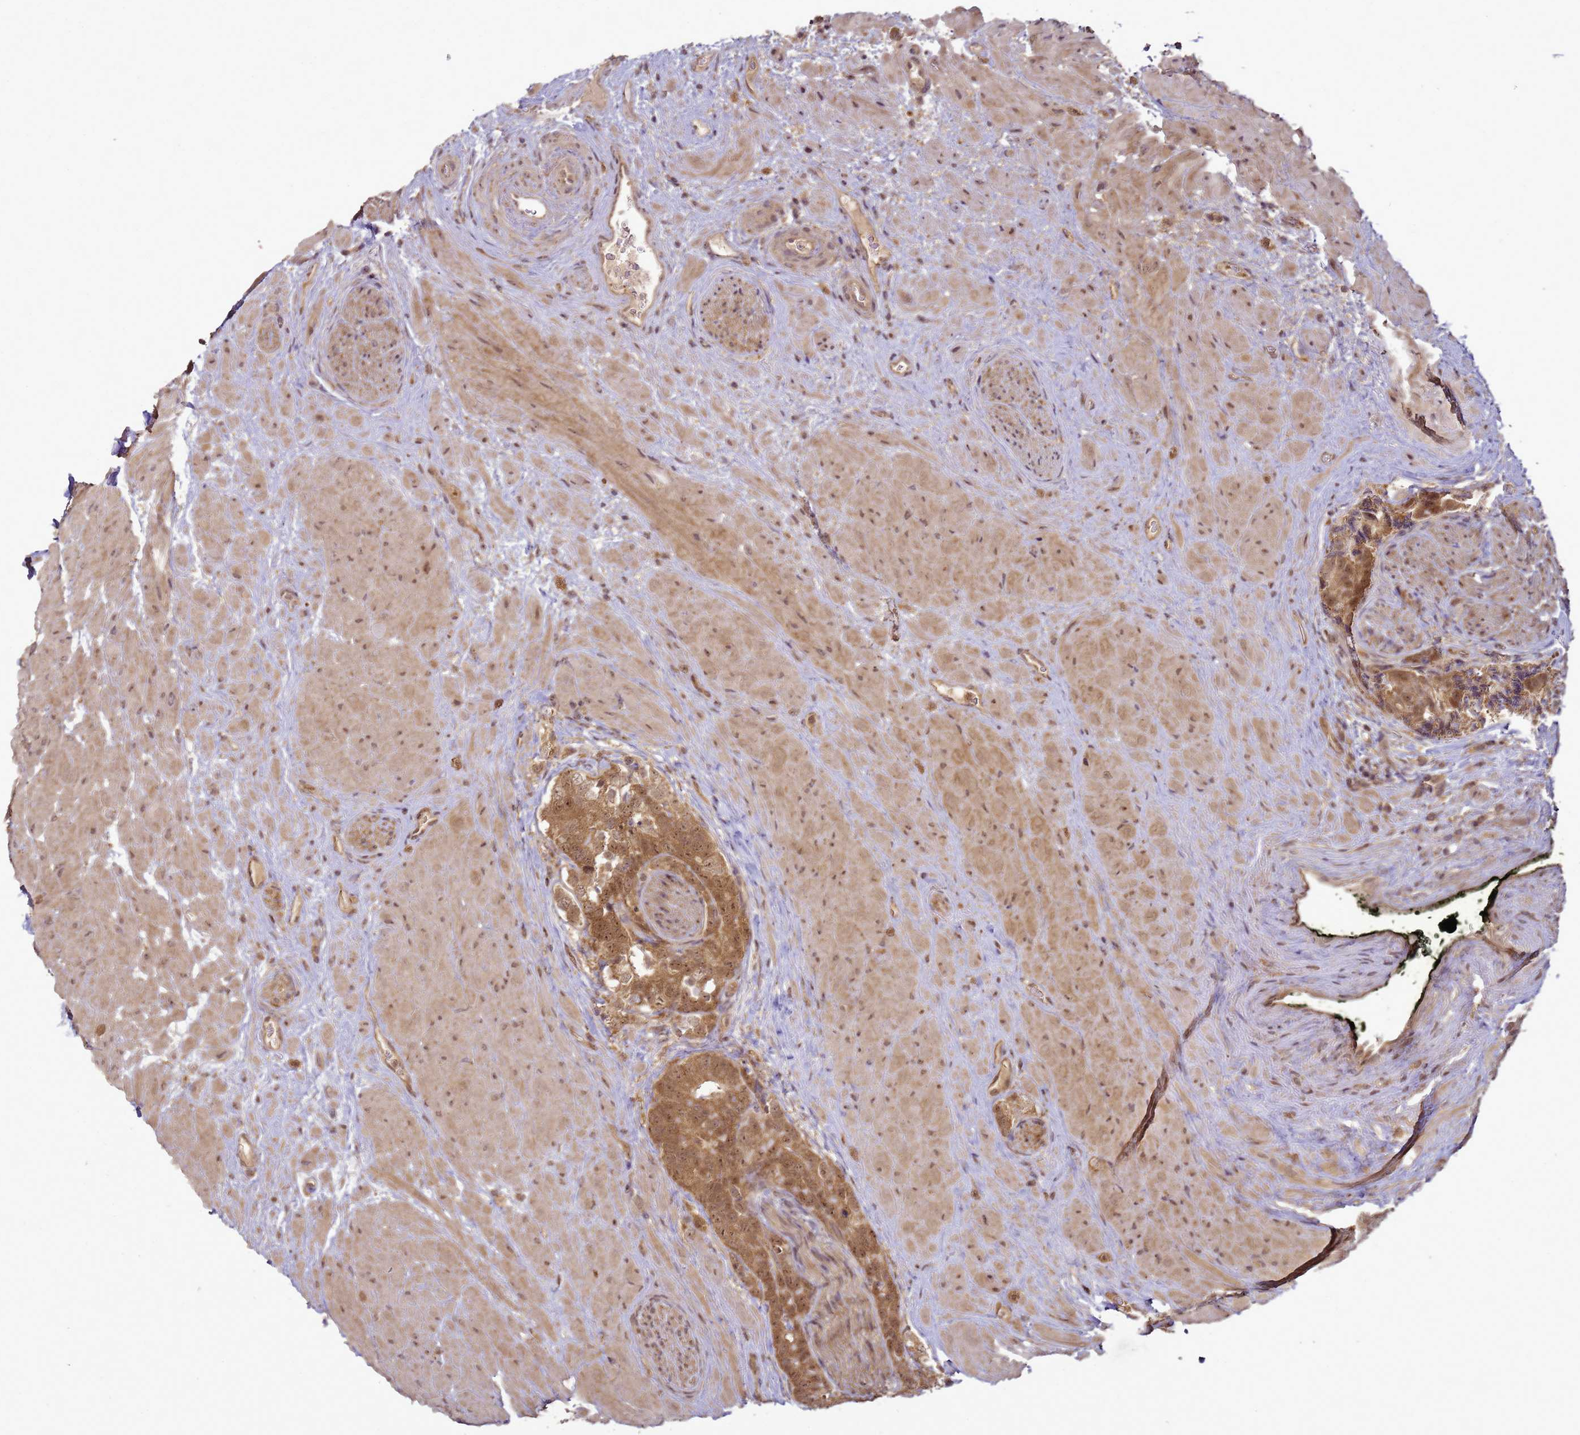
{"staining": {"intensity": "moderate", "quantity": ">75%", "location": "cytoplasmic/membranous,nuclear"}, "tissue": "prostate cancer", "cell_type": "Tumor cells", "image_type": "cancer", "snomed": [{"axis": "morphology", "description": "Adenocarcinoma, High grade"}, {"axis": "topography", "description": "Prostate"}], "caption": "DAB (3,3'-diaminobenzidine) immunohistochemical staining of prostate cancer exhibits moderate cytoplasmic/membranous and nuclear protein staining in approximately >75% of tumor cells.", "gene": "CRBN", "patient": {"sex": "male", "age": 74}}